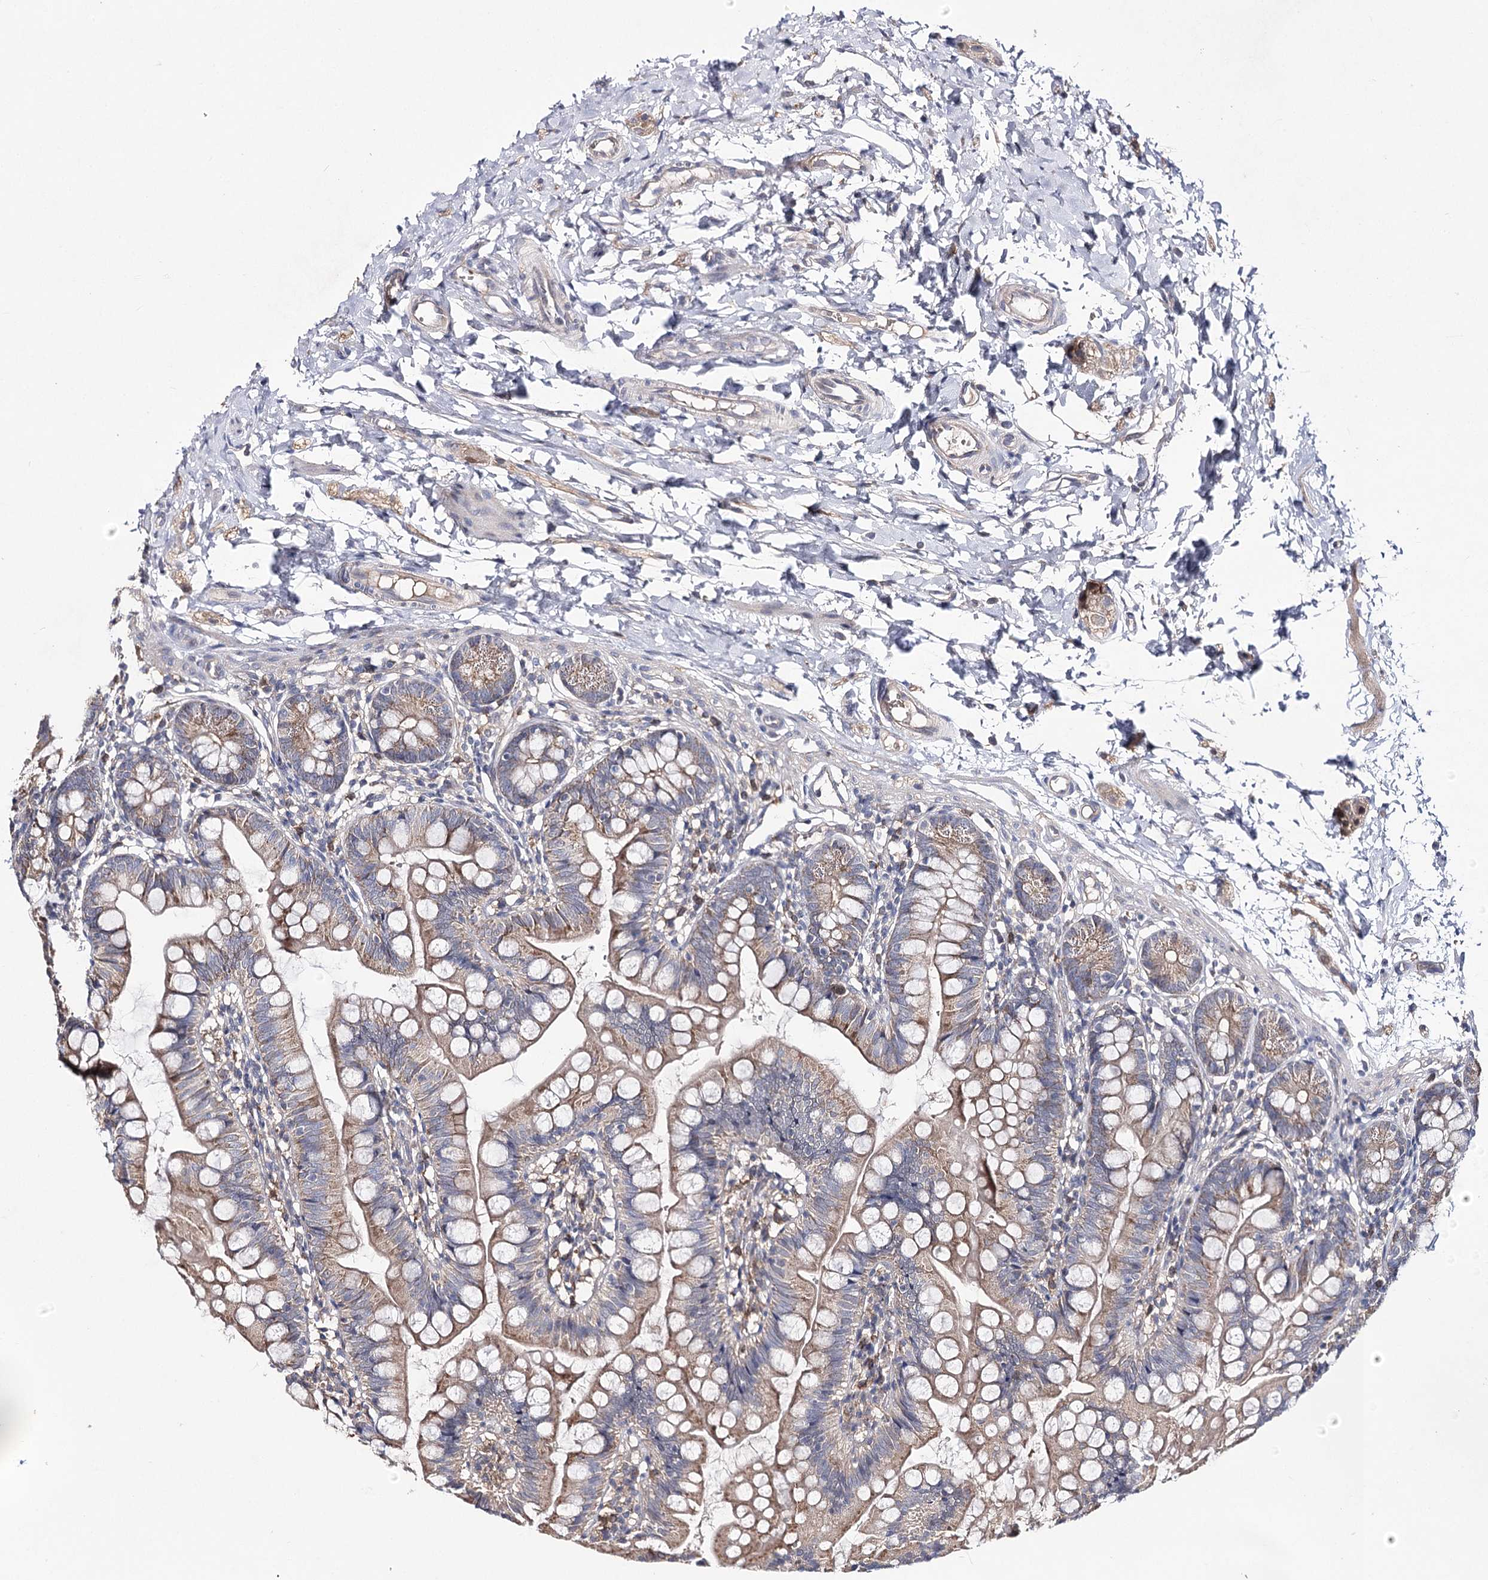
{"staining": {"intensity": "moderate", "quantity": ">75%", "location": "cytoplasmic/membranous"}, "tissue": "small intestine", "cell_type": "Glandular cells", "image_type": "normal", "snomed": [{"axis": "morphology", "description": "Normal tissue, NOS"}, {"axis": "topography", "description": "Small intestine"}], "caption": "A micrograph showing moderate cytoplasmic/membranous expression in about >75% of glandular cells in normal small intestine, as visualized by brown immunohistochemical staining.", "gene": "AURKC", "patient": {"sex": "male", "age": 7}}